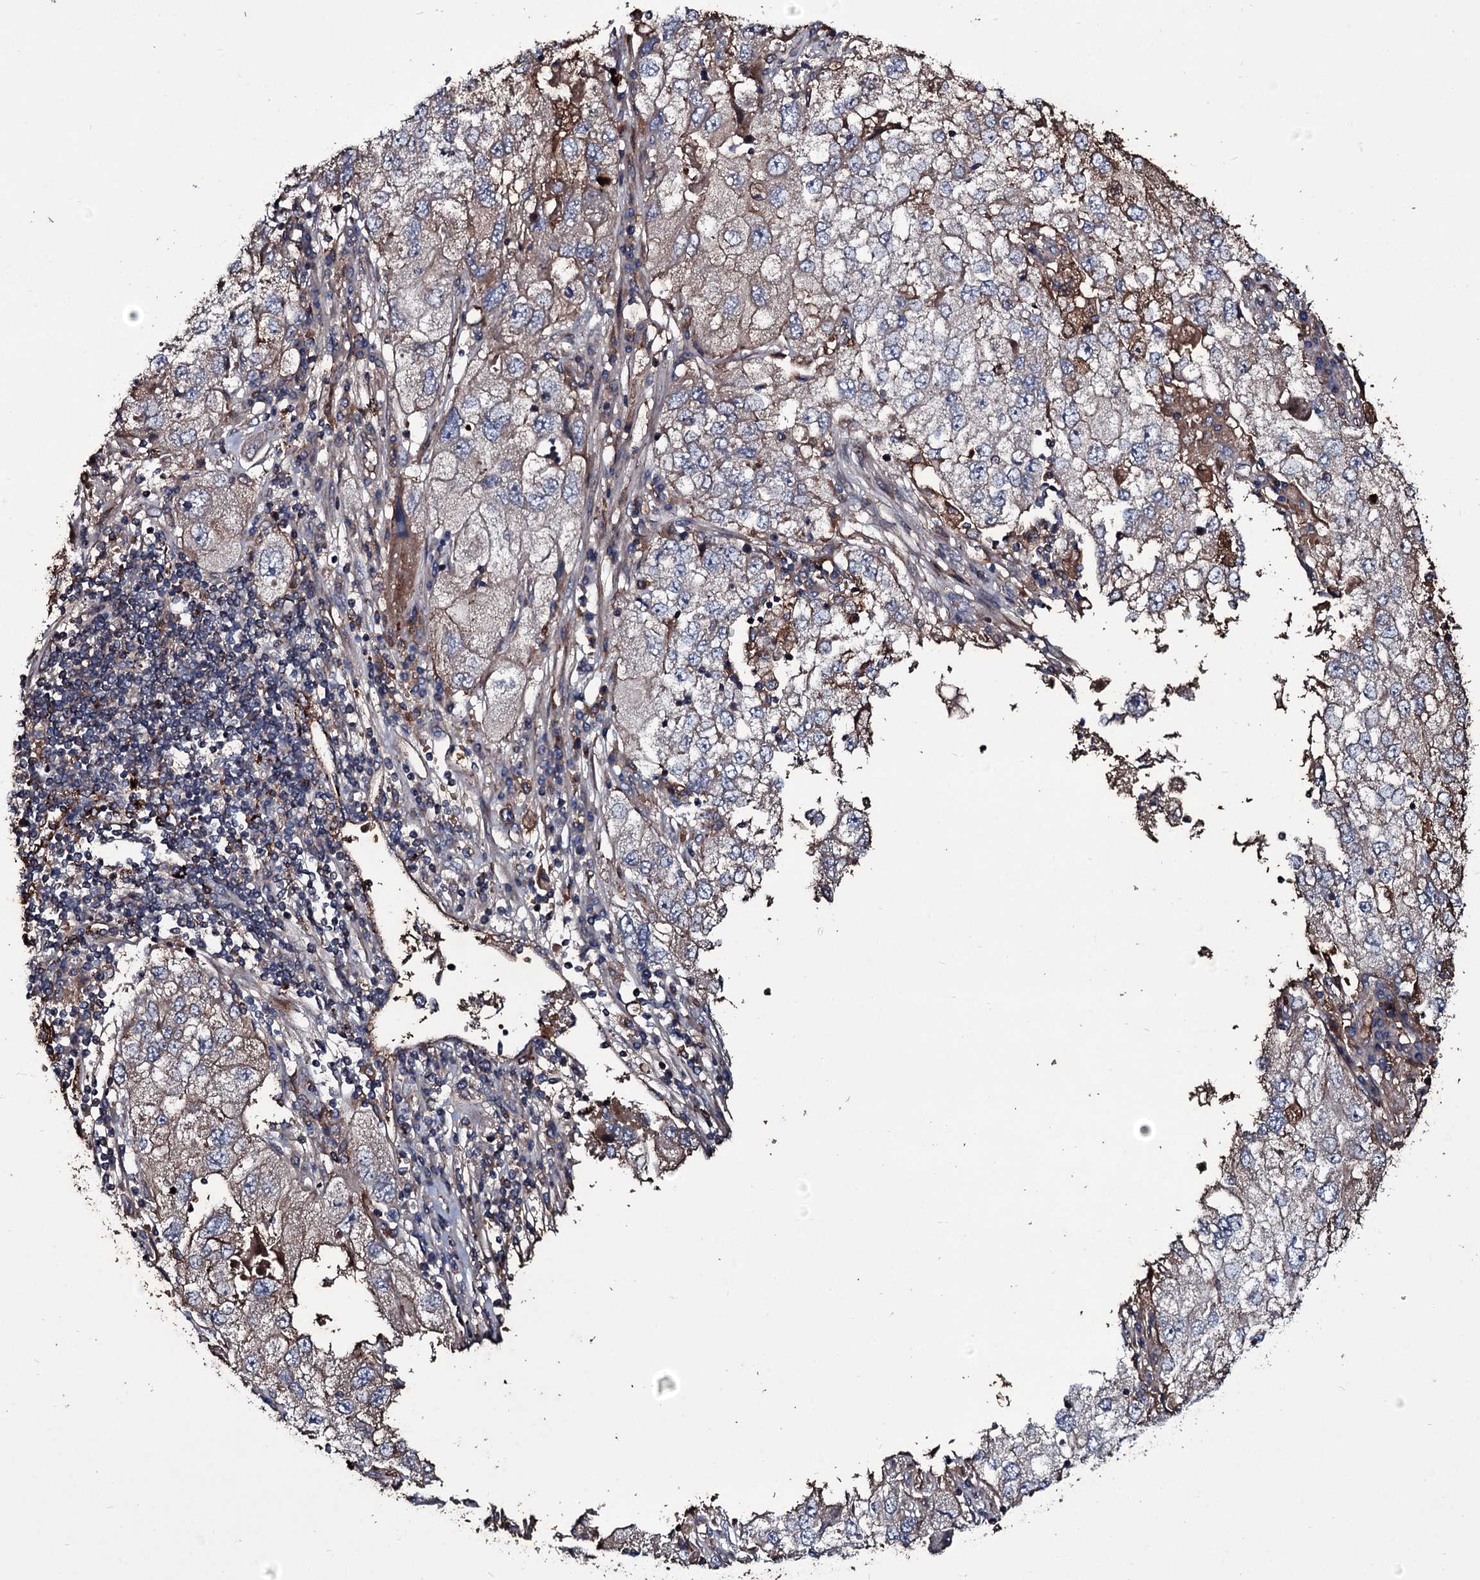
{"staining": {"intensity": "moderate", "quantity": "<25%", "location": "cytoplasmic/membranous"}, "tissue": "endometrial cancer", "cell_type": "Tumor cells", "image_type": "cancer", "snomed": [{"axis": "morphology", "description": "Adenocarcinoma, NOS"}, {"axis": "topography", "description": "Endometrium"}], "caption": "Tumor cells exhibit moderate cytoplasmic/membranous expression in approximately <25% of cells in endometrial adenocarcinoma.", "gene": "ZSWIM8", "patient": {"sex": "female", "age": 49}}